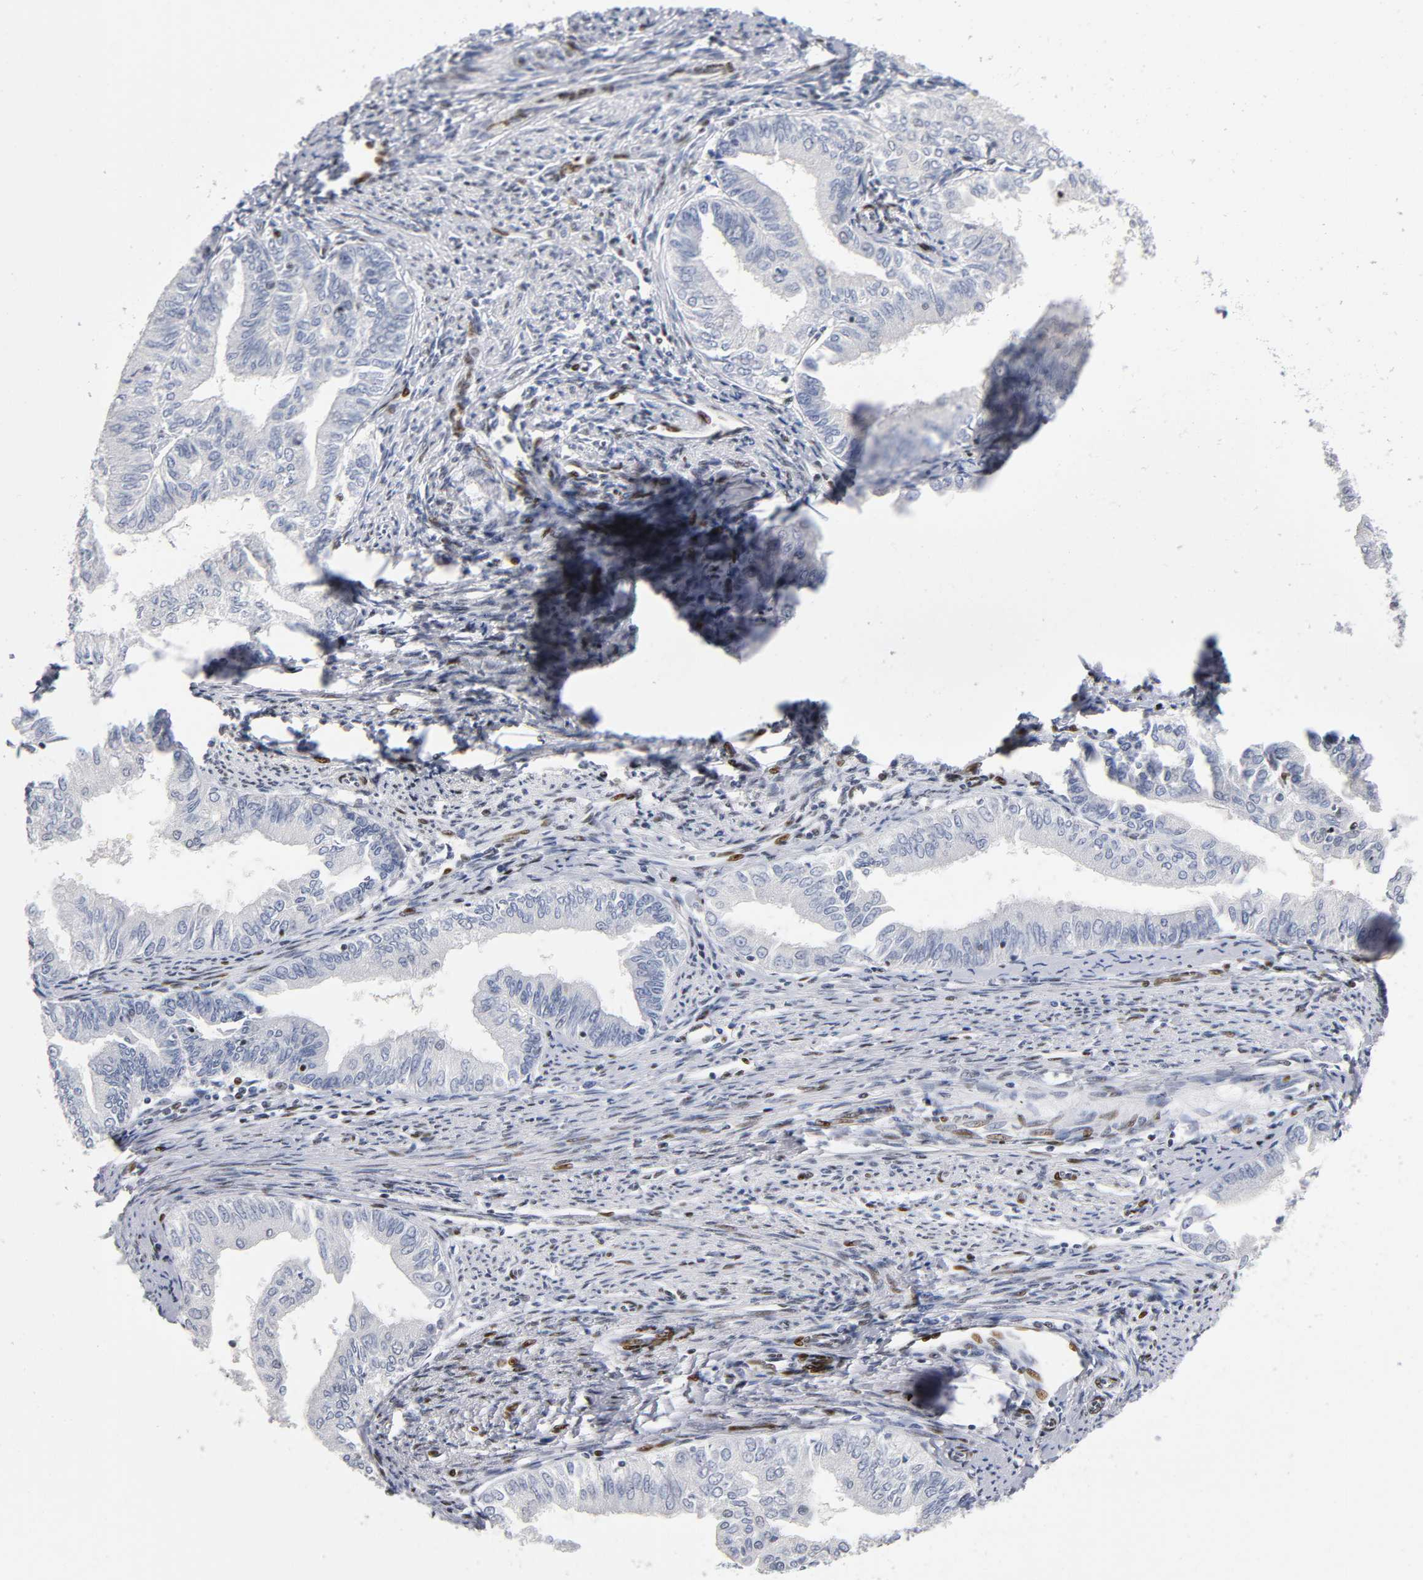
{"staining": {"intensity": "negative", "quantity": "none", "location": "none"}, "tissue": "endometrial cancer", "cell_type": "Tumor cells", "image_type": "cancer", "snomed": [{"axis": "morphology", "description": "Adenocarcinoma, NOS"}, {"axis": "topography", "description": "Endometrium"}], "caption": "Tumor cells show no significant protein staining in endometrial cancer (adenocarcinoma).", "gene": "SP3", "patient": {"sex": "female", "age": 66}}